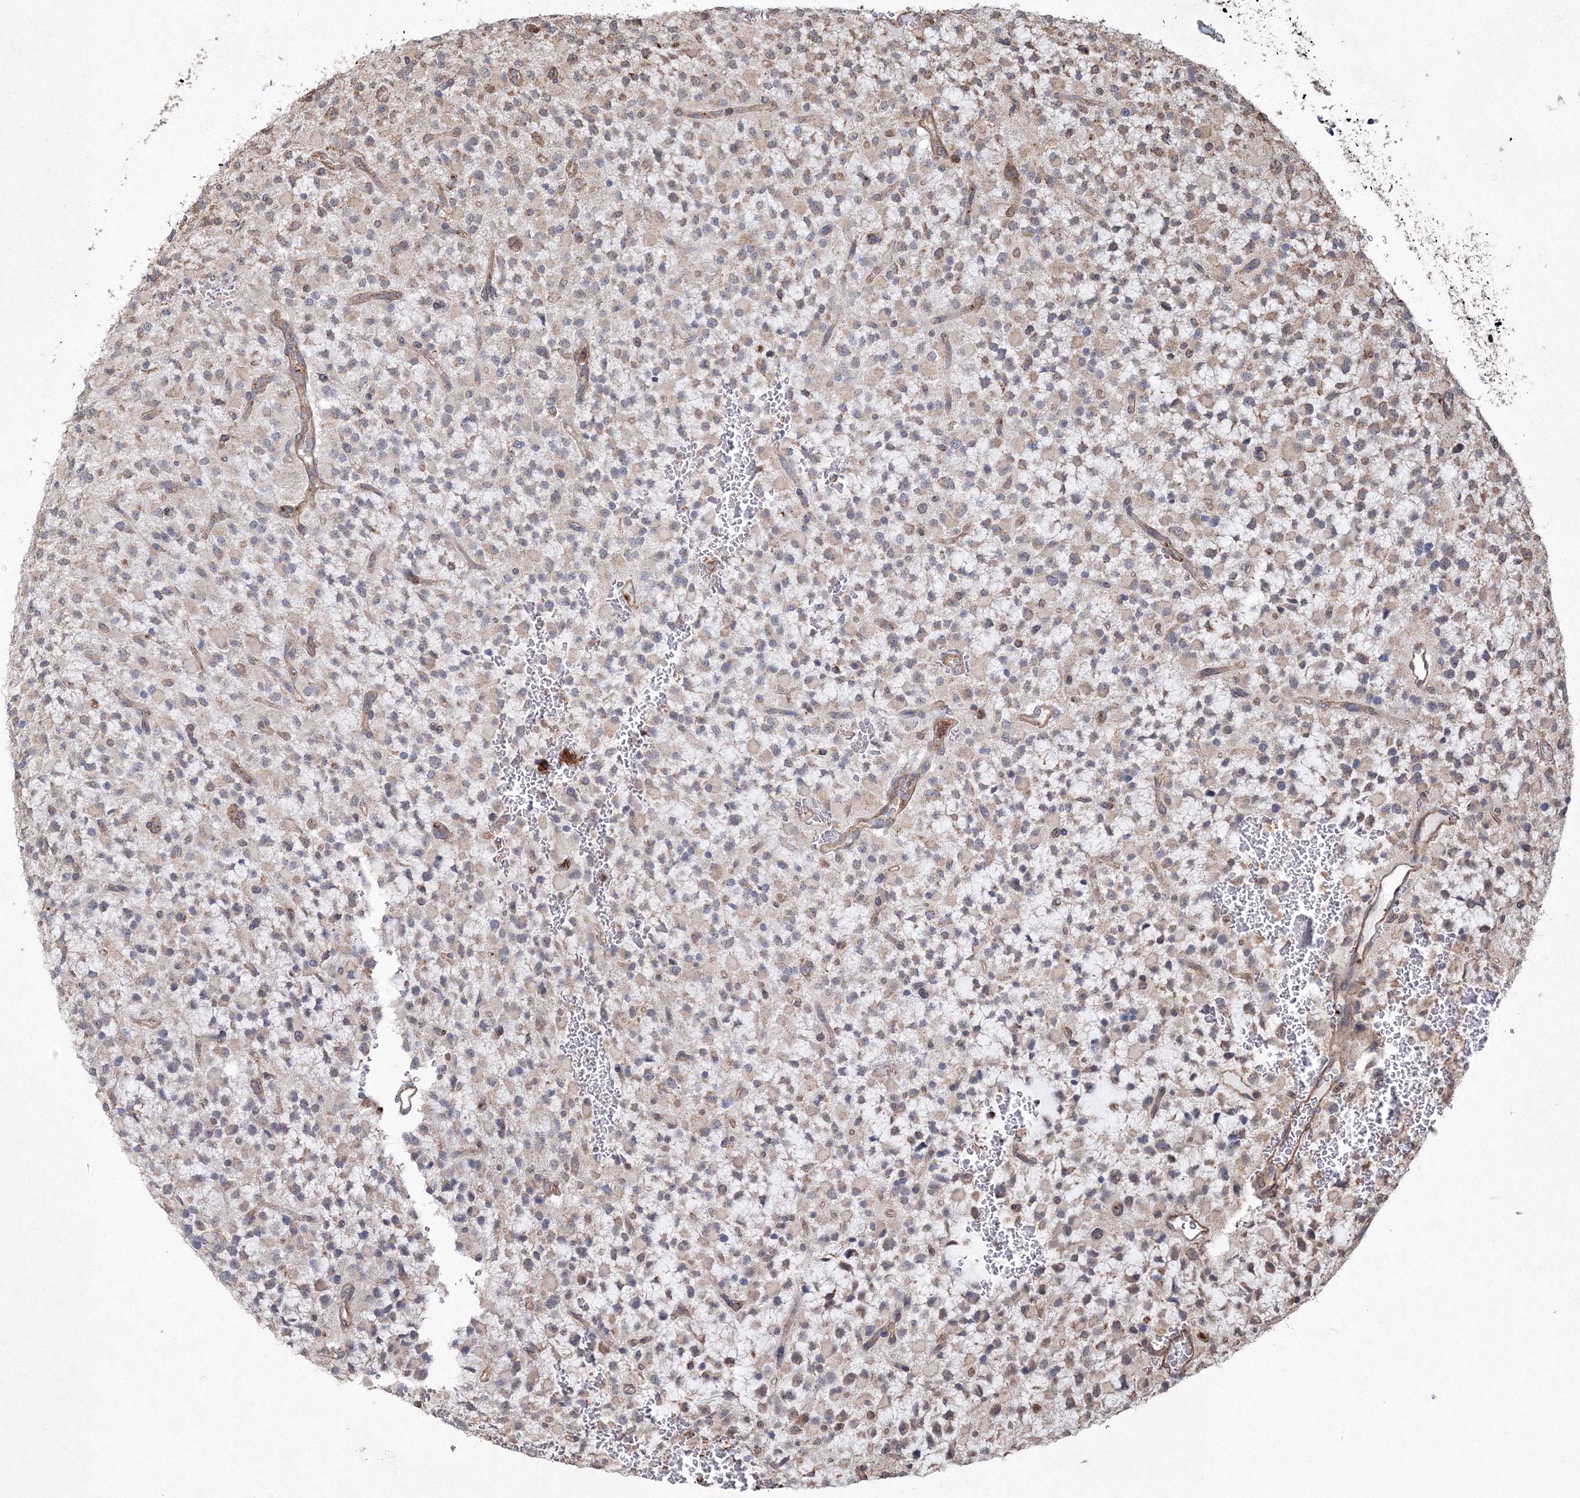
{"staining": {"intensity": "negative", "quantity": "none", "location": "none"}, "tissue": "glioma", "cell_type": "Tumor cells", "image_type": "cancer", "snomed": [{"axis": "morphology", "description": "Glioma, malignant, High grade"}, {"axis": "topography", "description": "Brain"}], "caption": "DAB immunohistochemical staining of human glioma shows no significant expression in tumor cells. (Brightfield microscopy of DAB IHC at high magnification).", "gene": "TMEM139", "patient": {"sex": "male", "age": 34}}